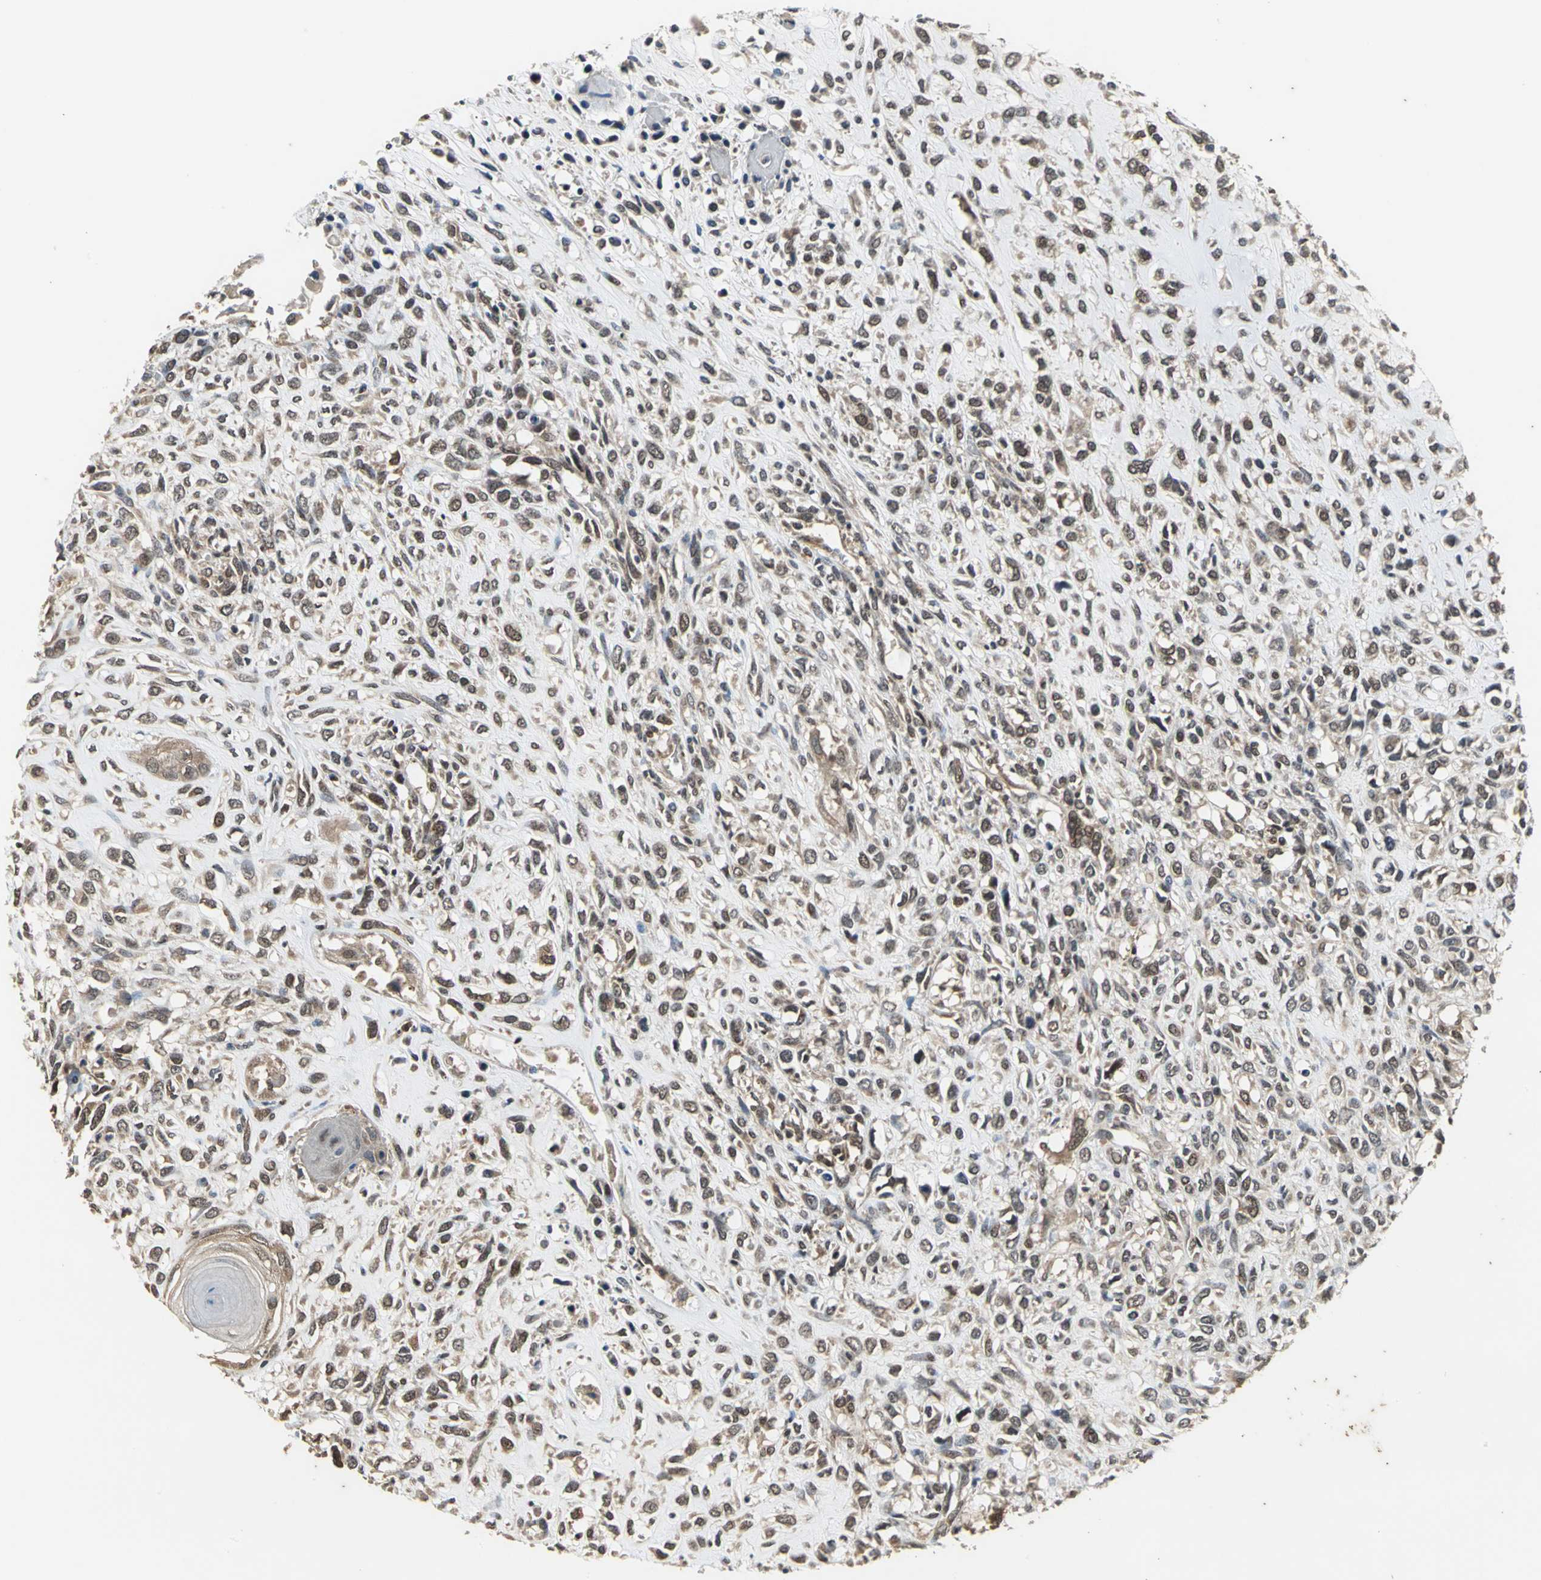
{"staining": {"intensity": "weak", "quantity": "25%-75%", "location": "cytoplasmic/membranous,nuclear"}, "tissue": "head and neck cancer", "cell_type": "Tumor cells", "image_type": "cancer", "snomed": [{"axis": "morphology", "description": "Necrosis, NOS"}, {"axis": "morphology", "description": "Neoplasm, malignant, NOS"}, {"axis": "topography", "description": "Salivary gland"}, {"axis": "topography", "description": "Head-Neck"}], "caption": "Tumor cells demonstrate low levels of weak cytoplasmic/membranous and nuclear staining in about 25%-75% of cells in head and neck cancer (malignant neoplasm).", "gene": "NOTCH3", "patient": {"sex": "male", "age": 43}}